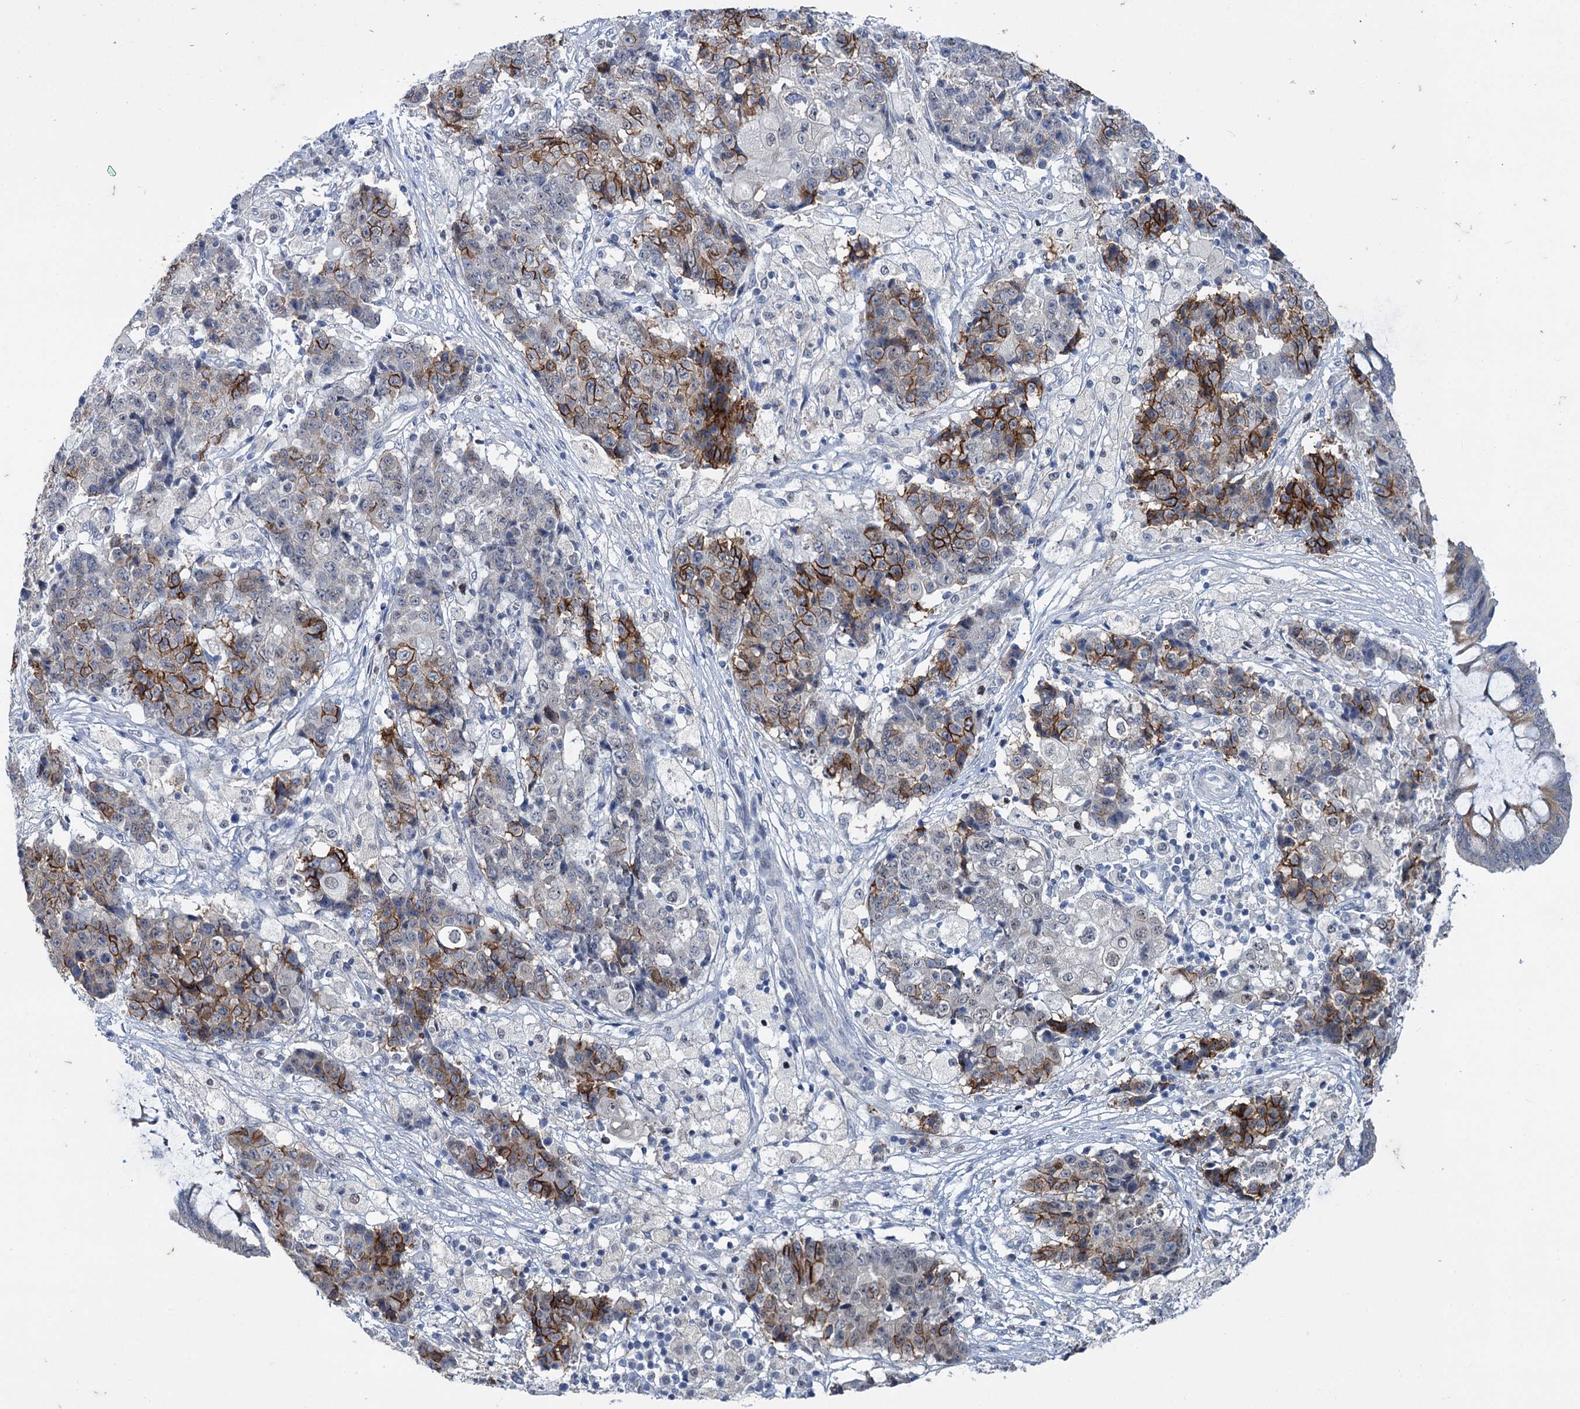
{"staining": {"intensity": "strong", "quantity": "25%-75%", "location": "cytoplasmic/membranous"}, "tissue": "ovarian cancer", "cell_type": "Tumor cells", "image_type": "cancer", "snomed": [{"axis": "morphology", "description": "Carcinoma, endometroid"}, {"axis": "topography", "description": "Ovary"}], "caption": "IHC of human ovarian endometroid carcinoma shows high levels of strong cytoplasmic/membranous expression in about 25%-75% of tumor cells. The staining is performed using DAB (3,3'-diaminobenzidine) brown chromogen to label protein expression. The nuclei are counter-stained blue using hematoxylin.", "gene": "MID1IP1", "patient": {"sex": "female", "age": 42}}